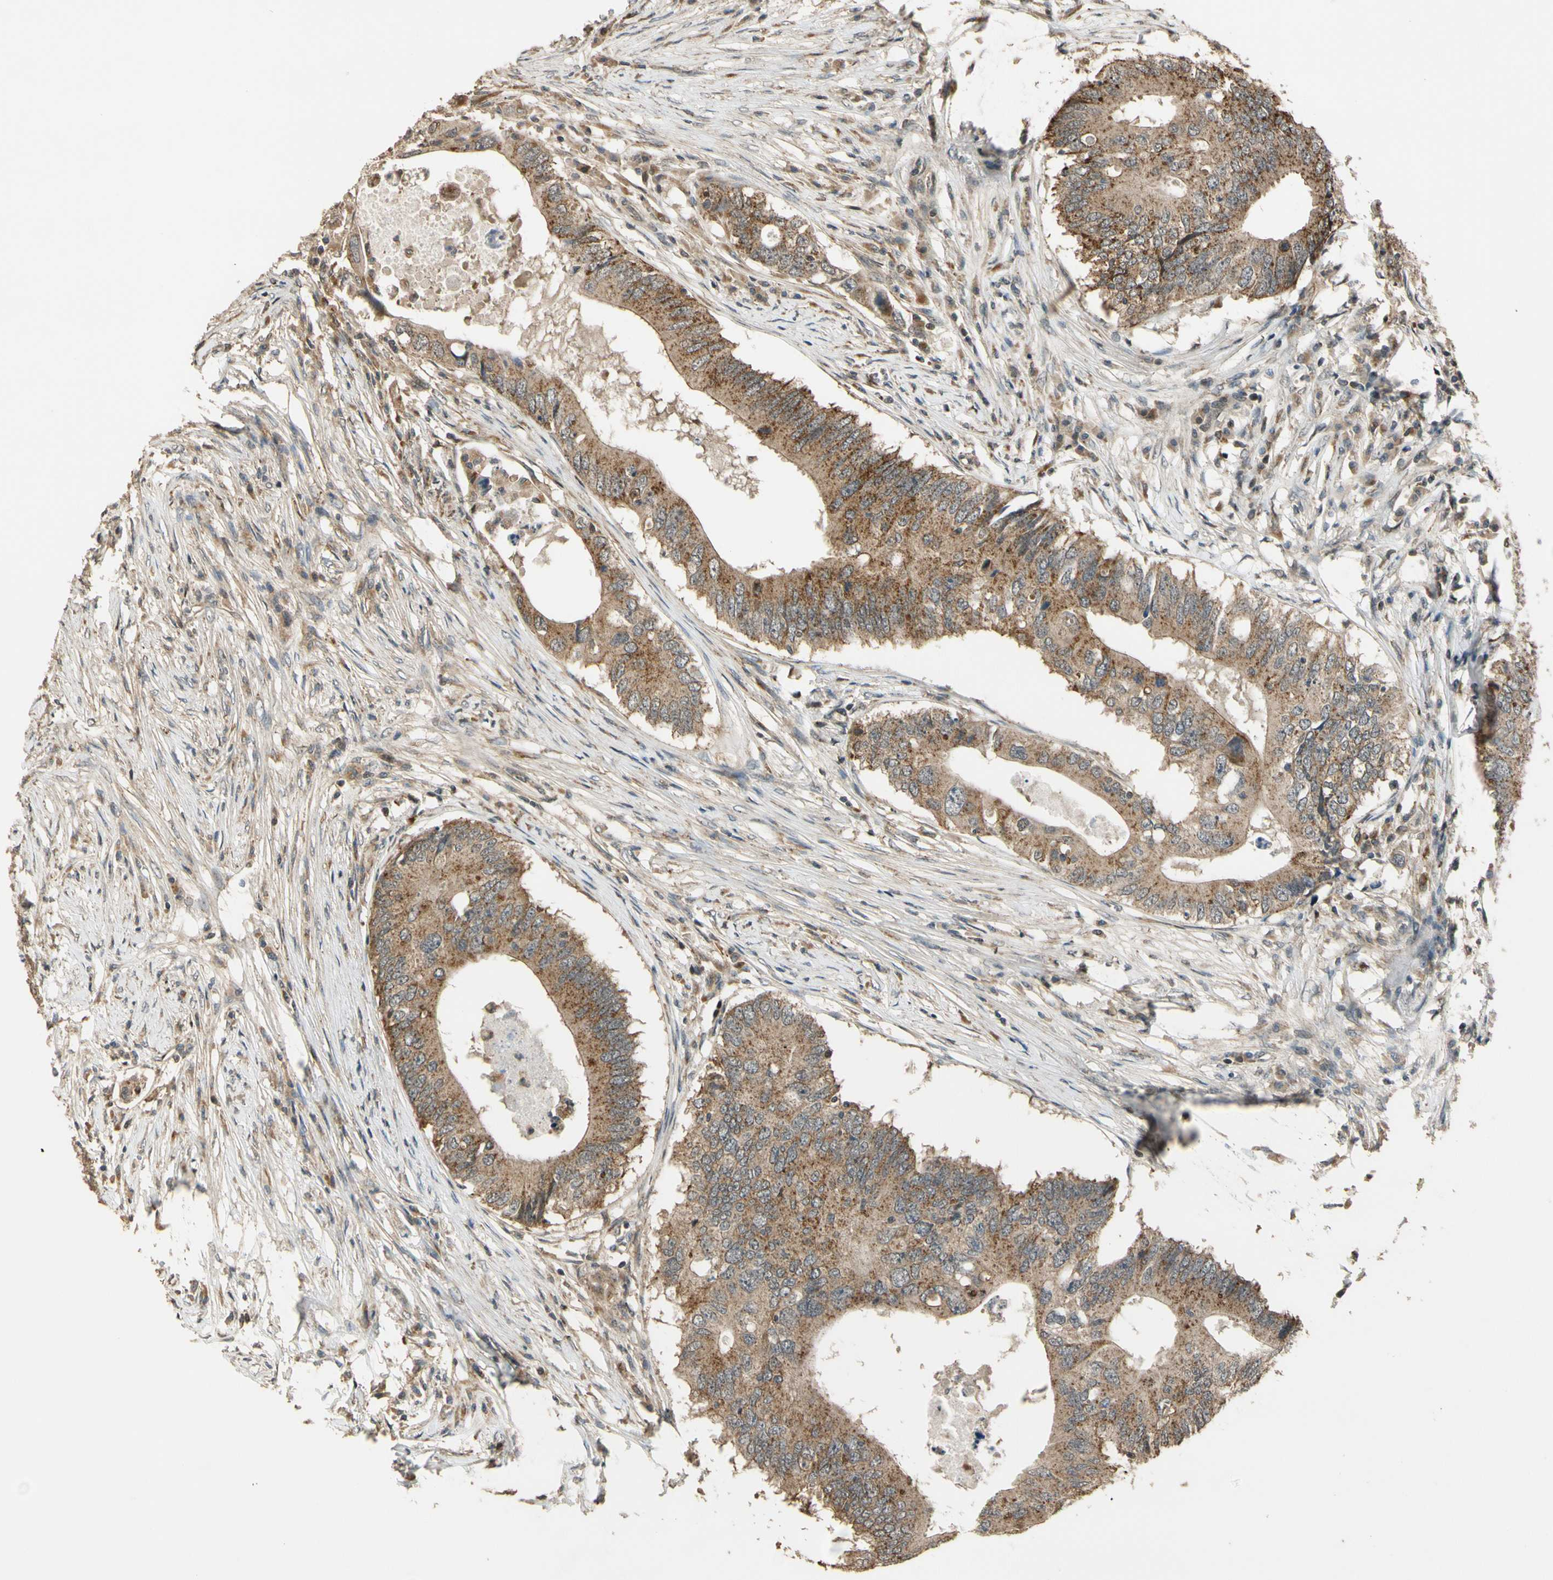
{"staining": {"intensity": "moderate", "quantity": ">75%", "location": "cytoplasmic/membranous"}, "tissue": "colorectal cancer", "cell_type": "Tumor cells", "image_type": "cancer", "snomed": [{"axis": "morphology", "description": "Adenocarcinoma, NOS"}, {"axis": "topography", "description": "Colon"}], "caption": "Protein staining of adenocarcinoma (colorectal) tissue demonstrates moderate cytoplasmic/membranous staining in approximately >75% of tumor cells. (DAB IHC with brightfield microscopy, high magnification).", "gene": "LAMTOR1", "patient": {"sex": "male", "age": 71}}